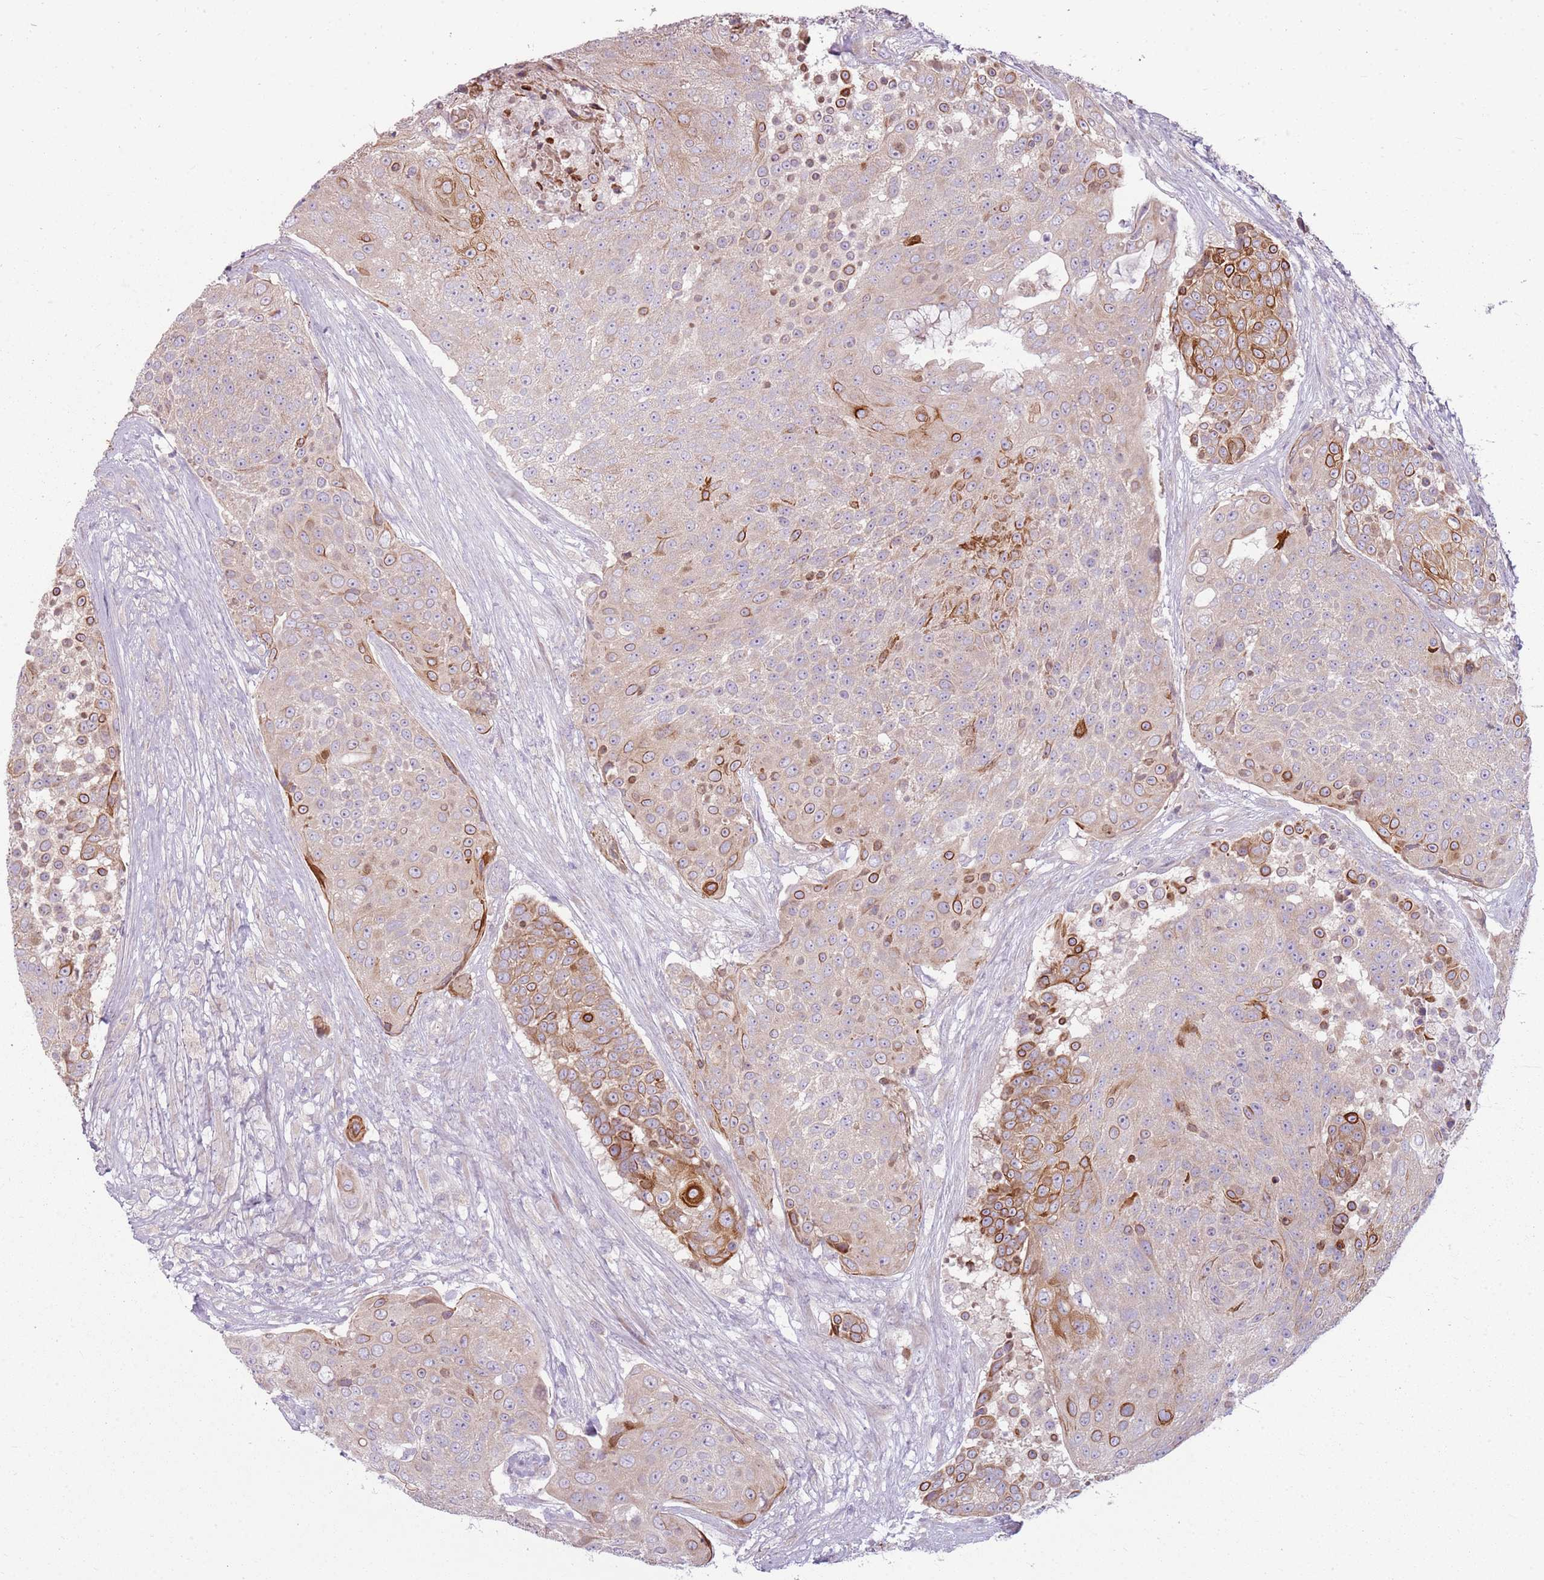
{"staining": {"intensity": "strong", "quantity": "<25%", "location": "cytoplasmic/membranous"}, "tissue": "urothelial cancer", "cell_type": "Tumor cells", "image_type": "cancer", "snomed": [{"axis": "morphology", "description": "Urothelial carcinoma, High grade"}, {"axis": "topography", "description": "Urinary bladder"}], "caption": "A brown stain highlights strong cytoplasmic/membranous expression of a protein in human urothelial carcinoma (high-grade) tumor cells. (Brightfield microscopy of DAB IHC at high magnification).", "gene": "HSPA14", "patient": {"sex": "female", "age": 63}}